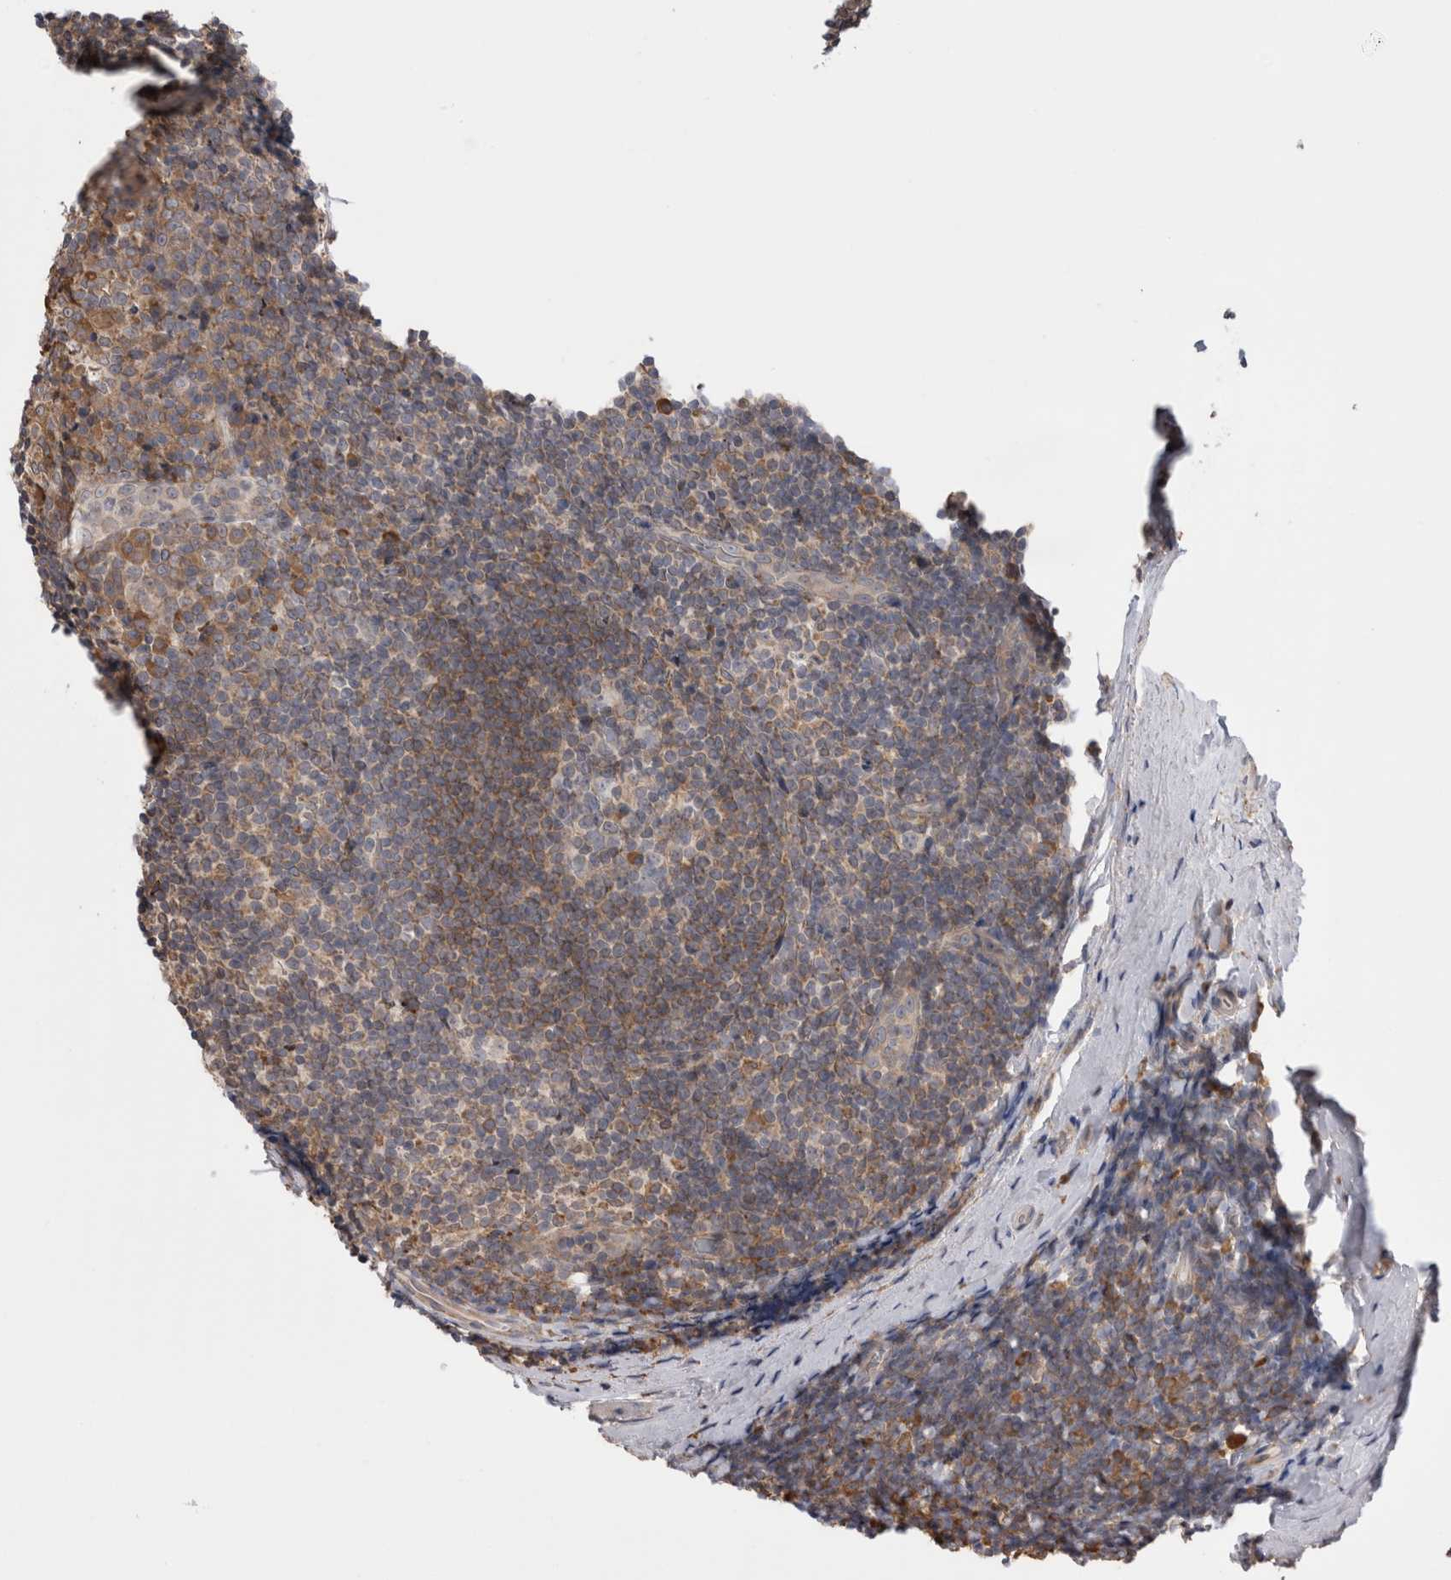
{"staining": {"intensity": "moderate", "quantity": "<25%", "location": "cytoplasmic/membranous"}, "tissue": "tonsil", "cell_type": "Germinal center cells", "image_type": "normal", "snomed": [{"axis": "morphology", "description": "Normal tissue, NOS"}, {"axis": "topography", "description": "Tonsil"}], "caption": "A high-resolution photomicrograph shows immunohistochemistry staining of unremarkable tonsil, which reveals moderate cytoplasmic/membranous expression in about <25% of germinal center cells. The staining is performed using DAB (3,3'-diaminobenzidine) brown chromogen to label protein expression. The nuclei are counter-stained blue using hematoxylin.", "gene": "SMAP2", "patient": {"sex": "male", "age": 37}}